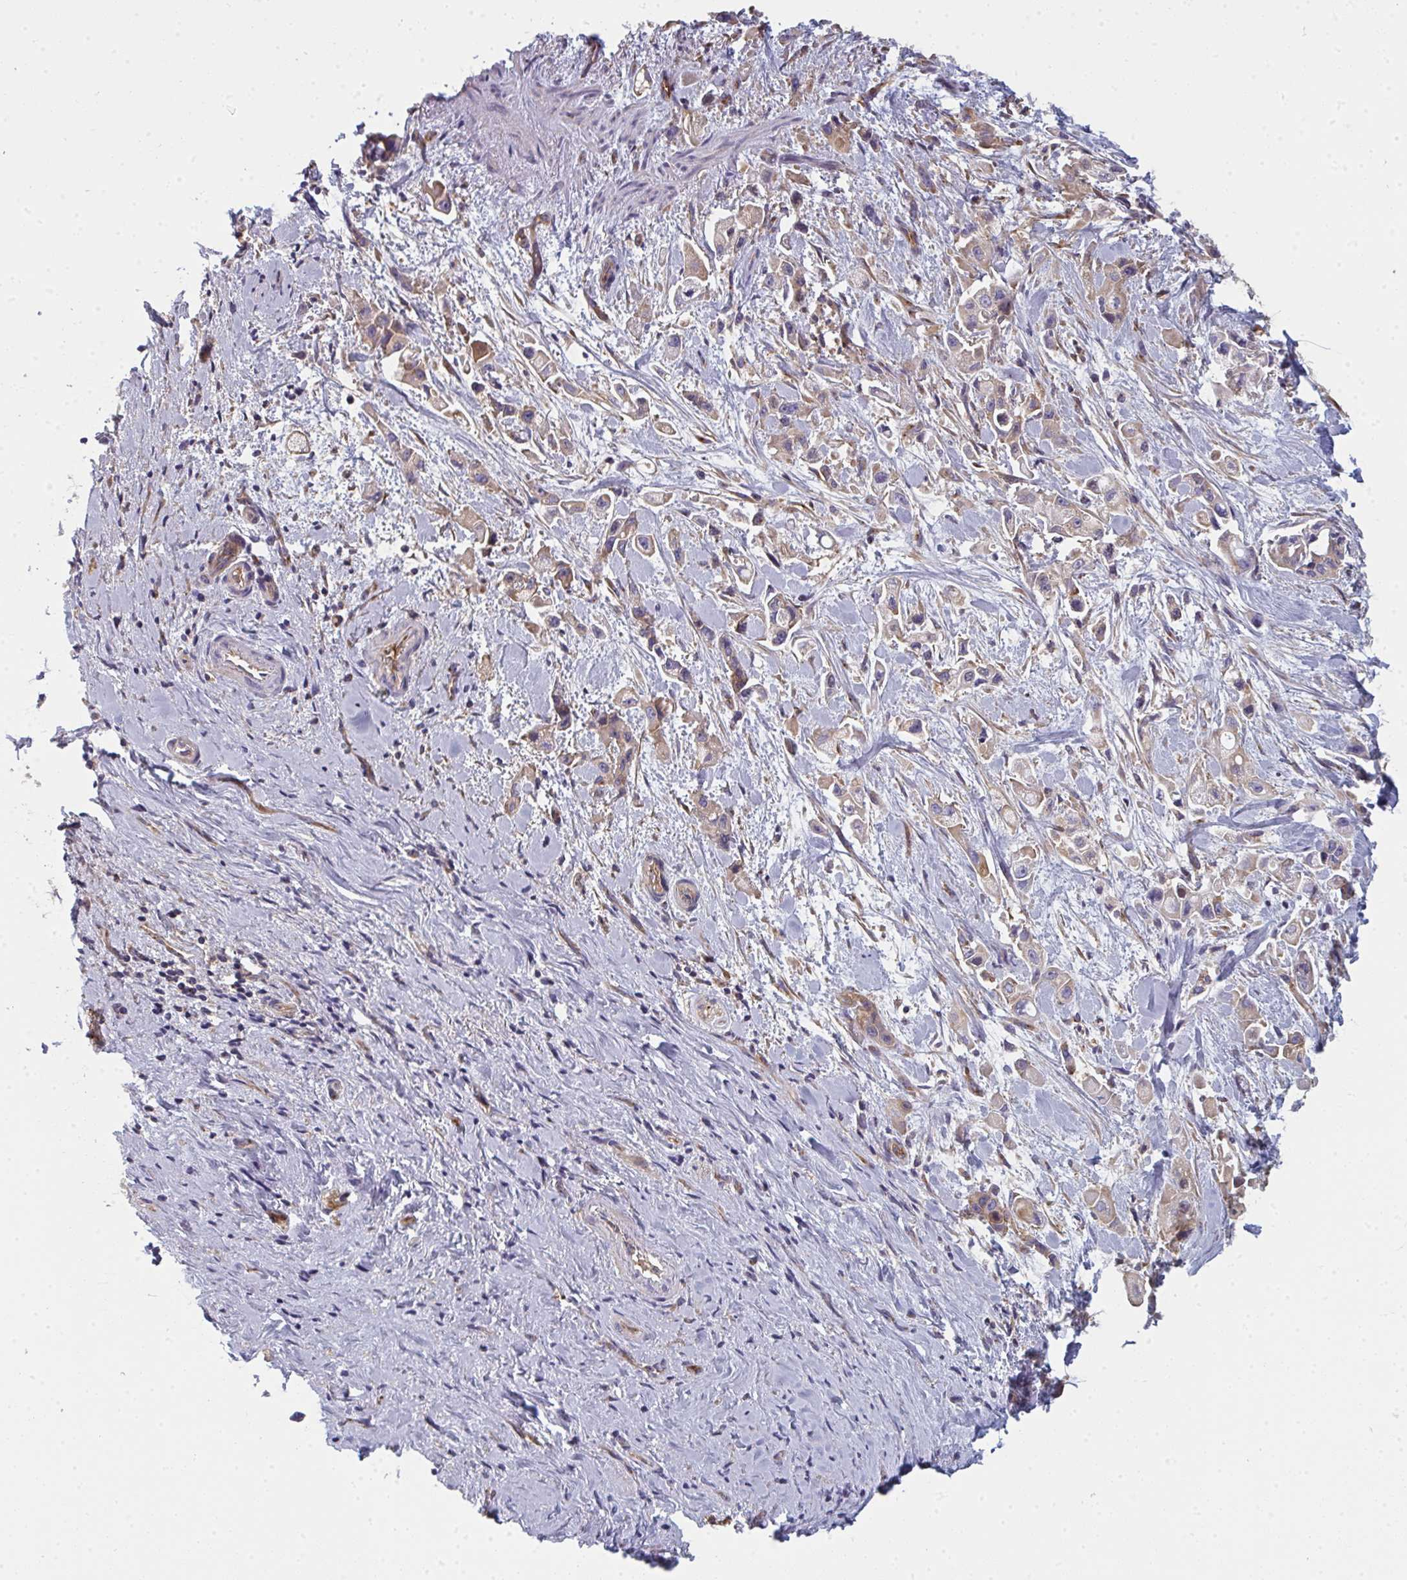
{"staining": {"intensity": "weak", "quantity": ">75%", "location": "cytoplasmic/membranous"}, "tissue": "pancreatic cancer", "cell_type": "Tumor cells", "image_type": "cancer", "snomed": [{"axis": "morphology", "description": "Adenocarcinoma, NOS"}, {"axis": "topography", "description": "Pancreas"}], "caption": "High-power microscopy captured an immunohistochemistry (IHC) image of pancreatic adenocarcinoma, revealing weak cytoplasmic/membranous expression in about >75% of tumor cells. (brown staining indicates protein expression, while blue staining denotes nuclei).", "gene": "DYNC1I2", "patient": {"sex": "female", "age": 66}}